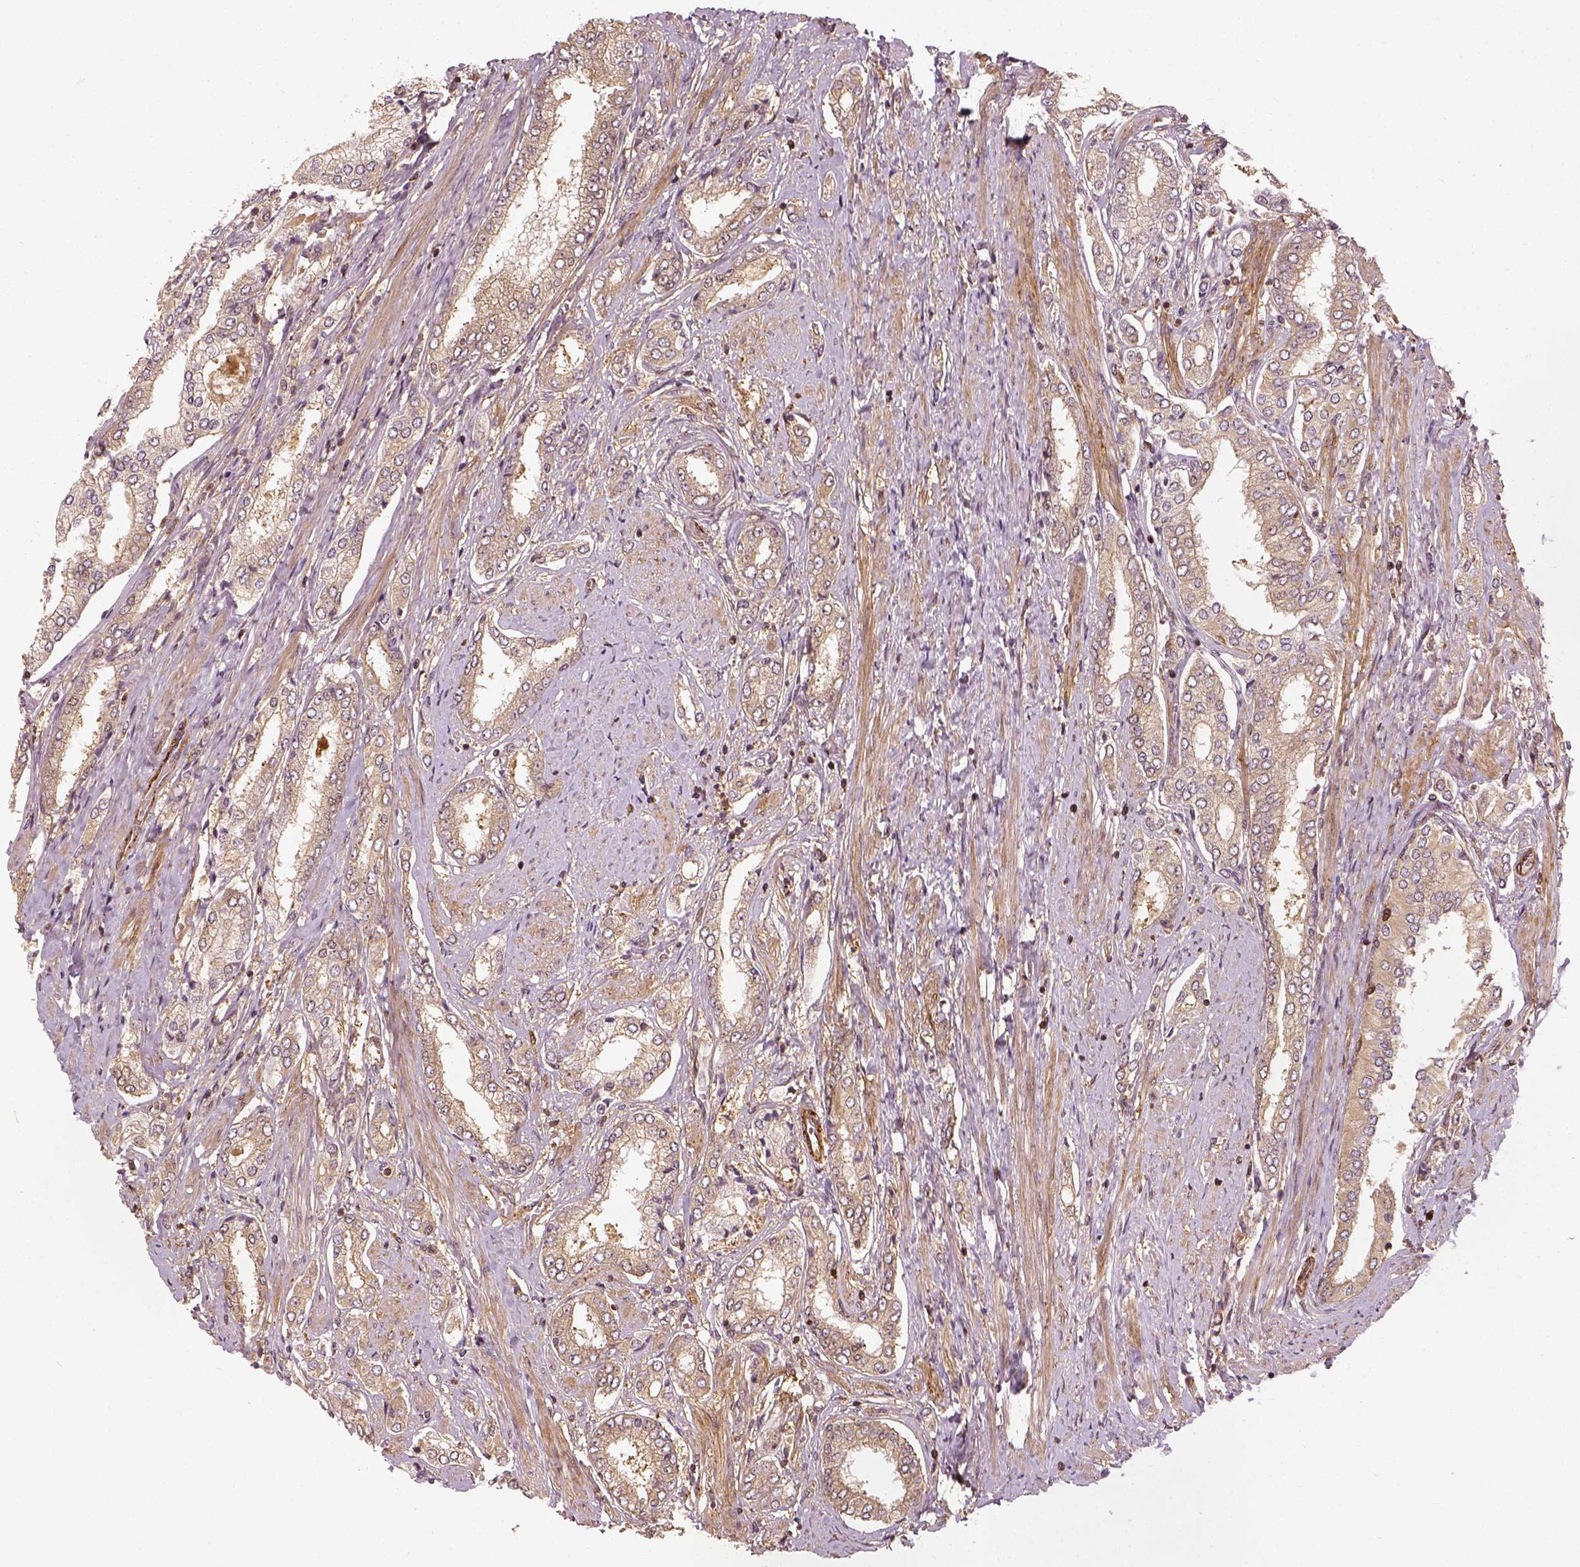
{"staining": {"intensity": "weak", "quantity": ">75%", "location": "cytoplasmic/membranous"}, "tissue": "prostate cancer", "cell_type": "Tumor cells", "image_type": "cancer", "snomed": [{"axis": "morphology", "description": "Adenocarcinoma, NOS"}, {"axis": "topography", "description": "Prostate"}], "caption": "Protein analysis of prostate adenocarcinoma tissue reveals weak cytoplasmic/membranous staining in about >75% of tumor cells.", "gene": "VEGFA", "patient": {"sex": "male", "age": 63}}